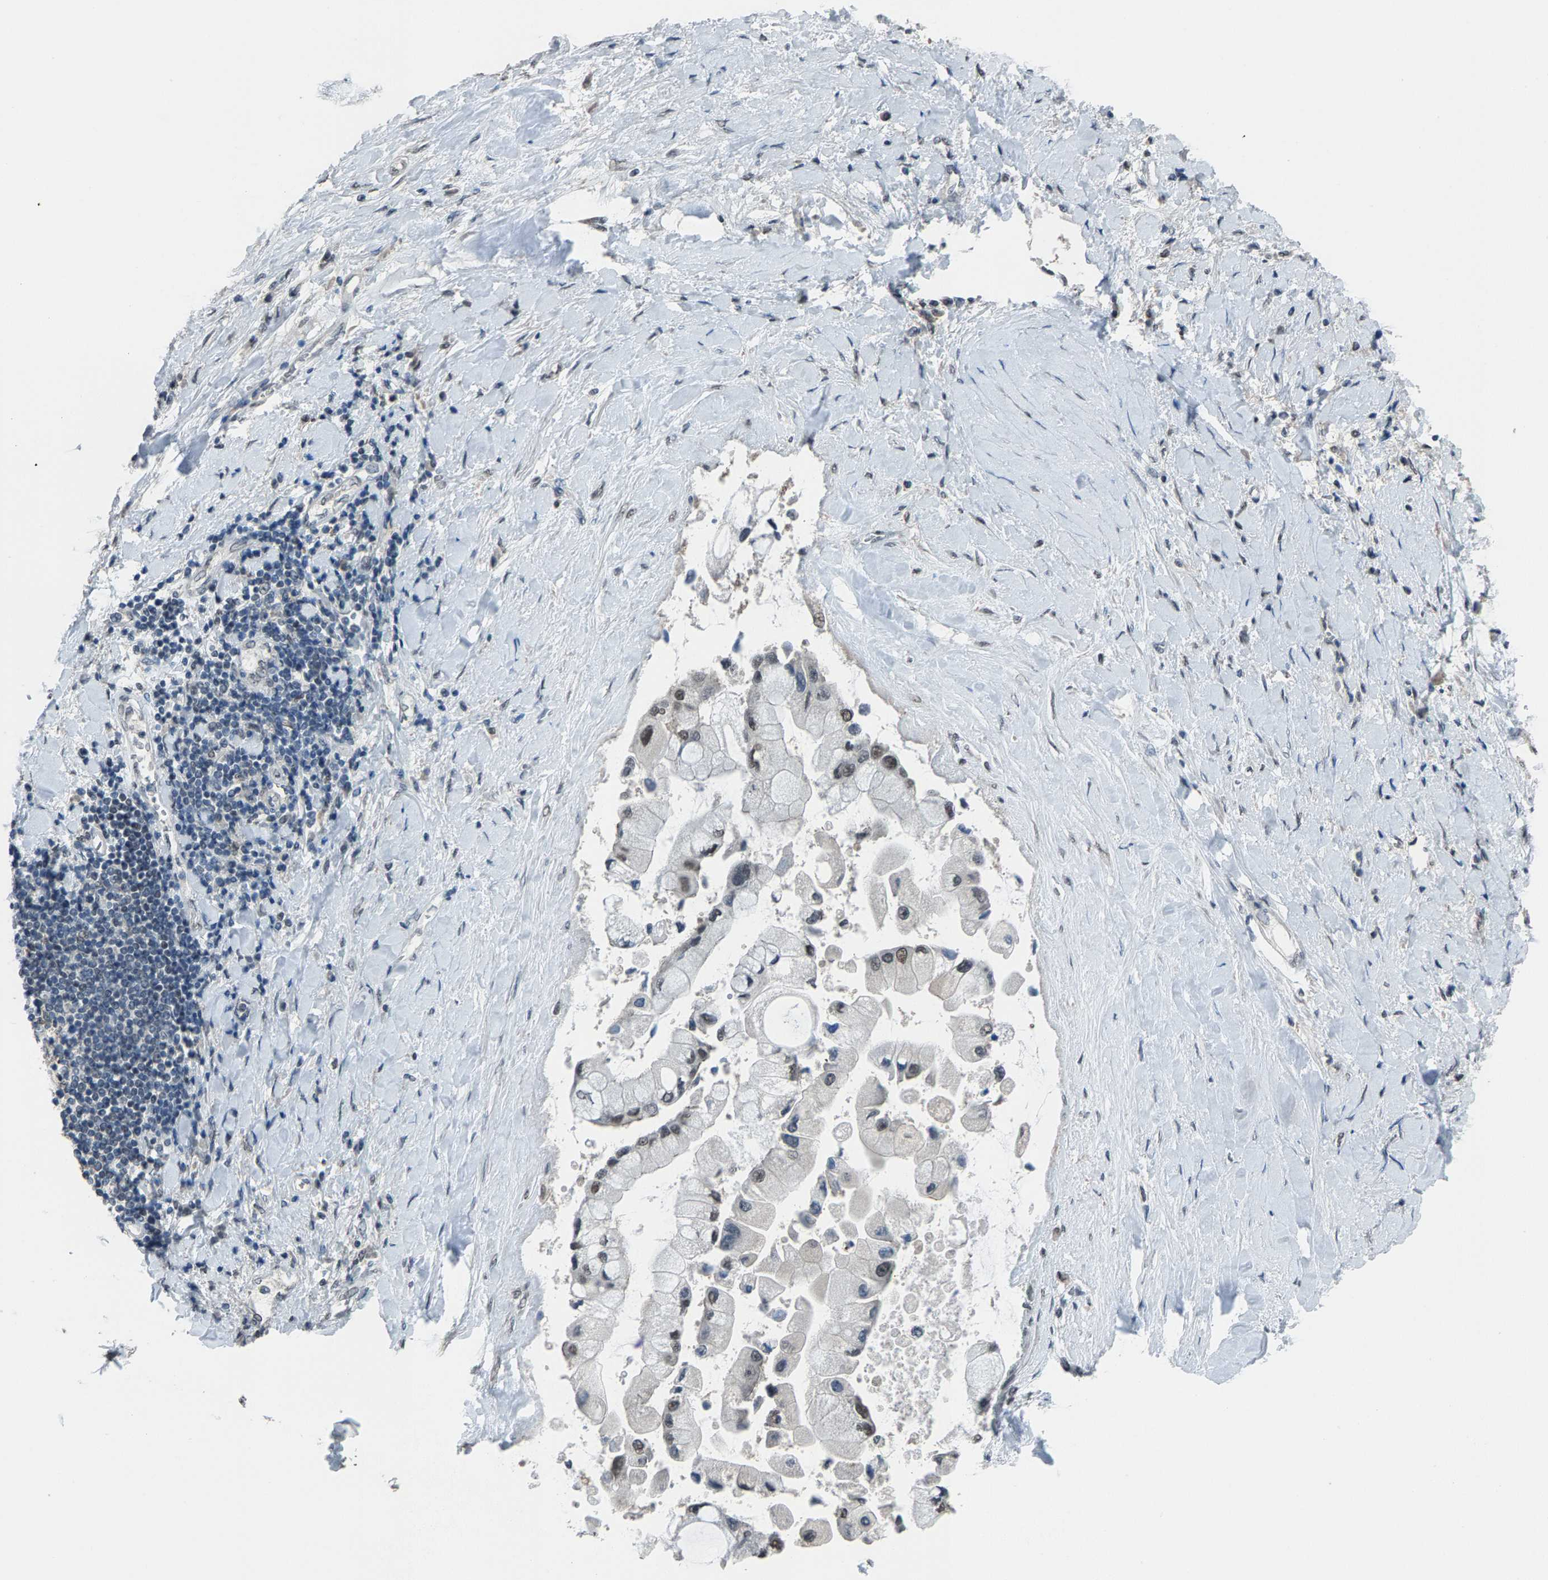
{"staining": {"intensity": "weak", "quantity": "25%-75%", "location": "nuclear"}, "tissue": "liver cancer", "cell_type": "Tumor cells", "image_type": "cancer", "snomed": [{"axis": "morphology", "description": "Cholangiocarcinoma"}, {"axis": "topography", "description": "Liver"}], "caption": "Liver cancer (cholangiocarcinoma) was stained to show a protein in brown. There is low levels of weak nuclear positivity in approximately 25%-75% of tumor cells.", "gene": "ZNF276", "patient": {"sex": "male", "age": 50}}